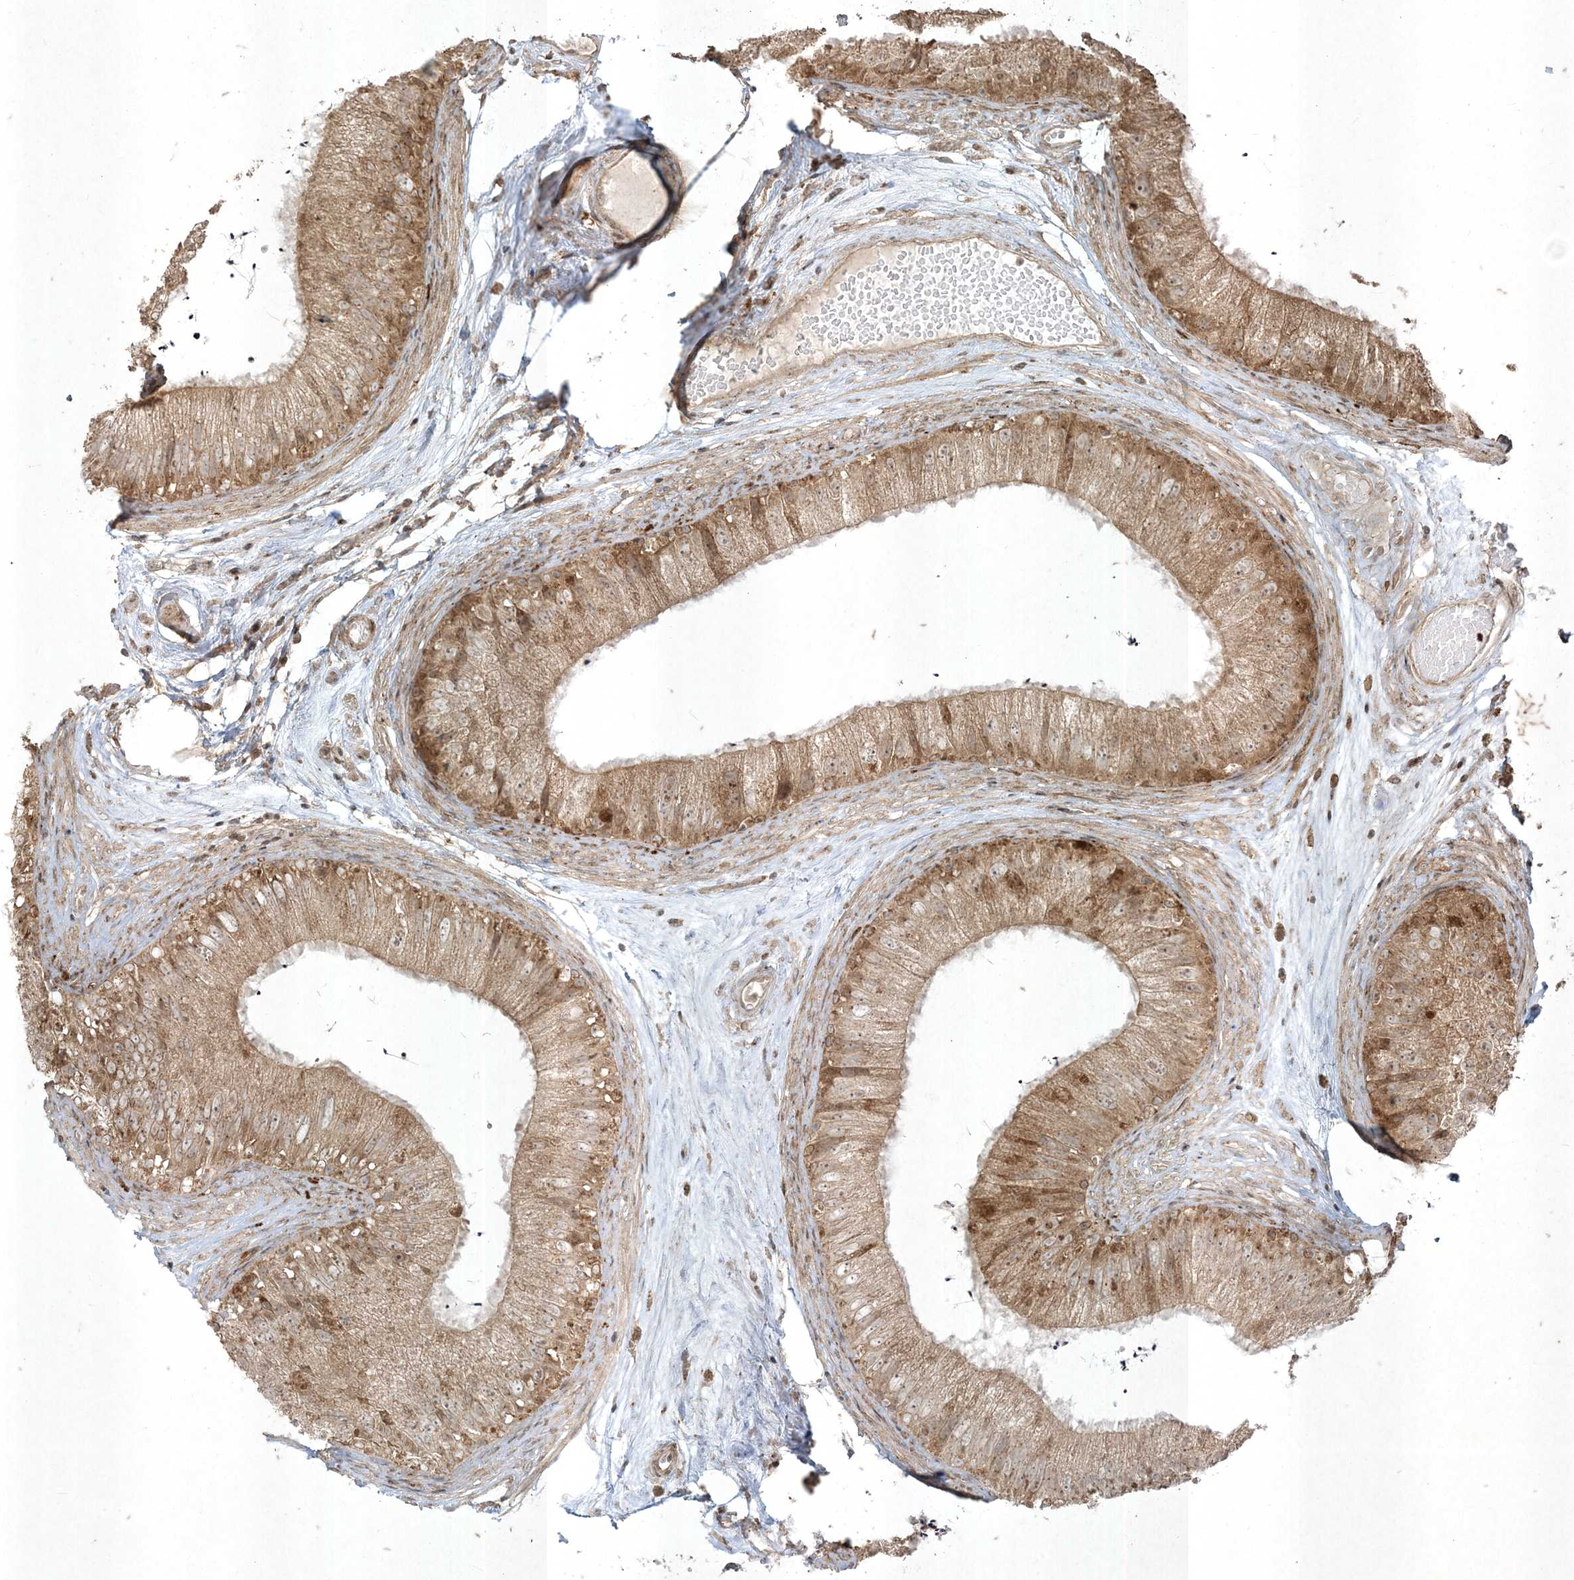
{"staining": {"intensity": "moderate", "quantity": ">75%", "location": "cytoplasmic/membranous"}, "tissue": "epididymis", "cell_type": "Glandular cells", "image_type": "normal", "snomed": [{"axis": "morphology", "description": "Normal tissue, NOS"}, {"axis": "topography", "description": "Epididymis"}], "caption": "The micrograph shows immunohistochemical staining of unremarkable epididymis. There is moderate cytoplasmic/membranous positivity is seen in approximately >75% of glandular cells.", "gene": "RRAS", "patient": {"sex": "male", "age": 77}}